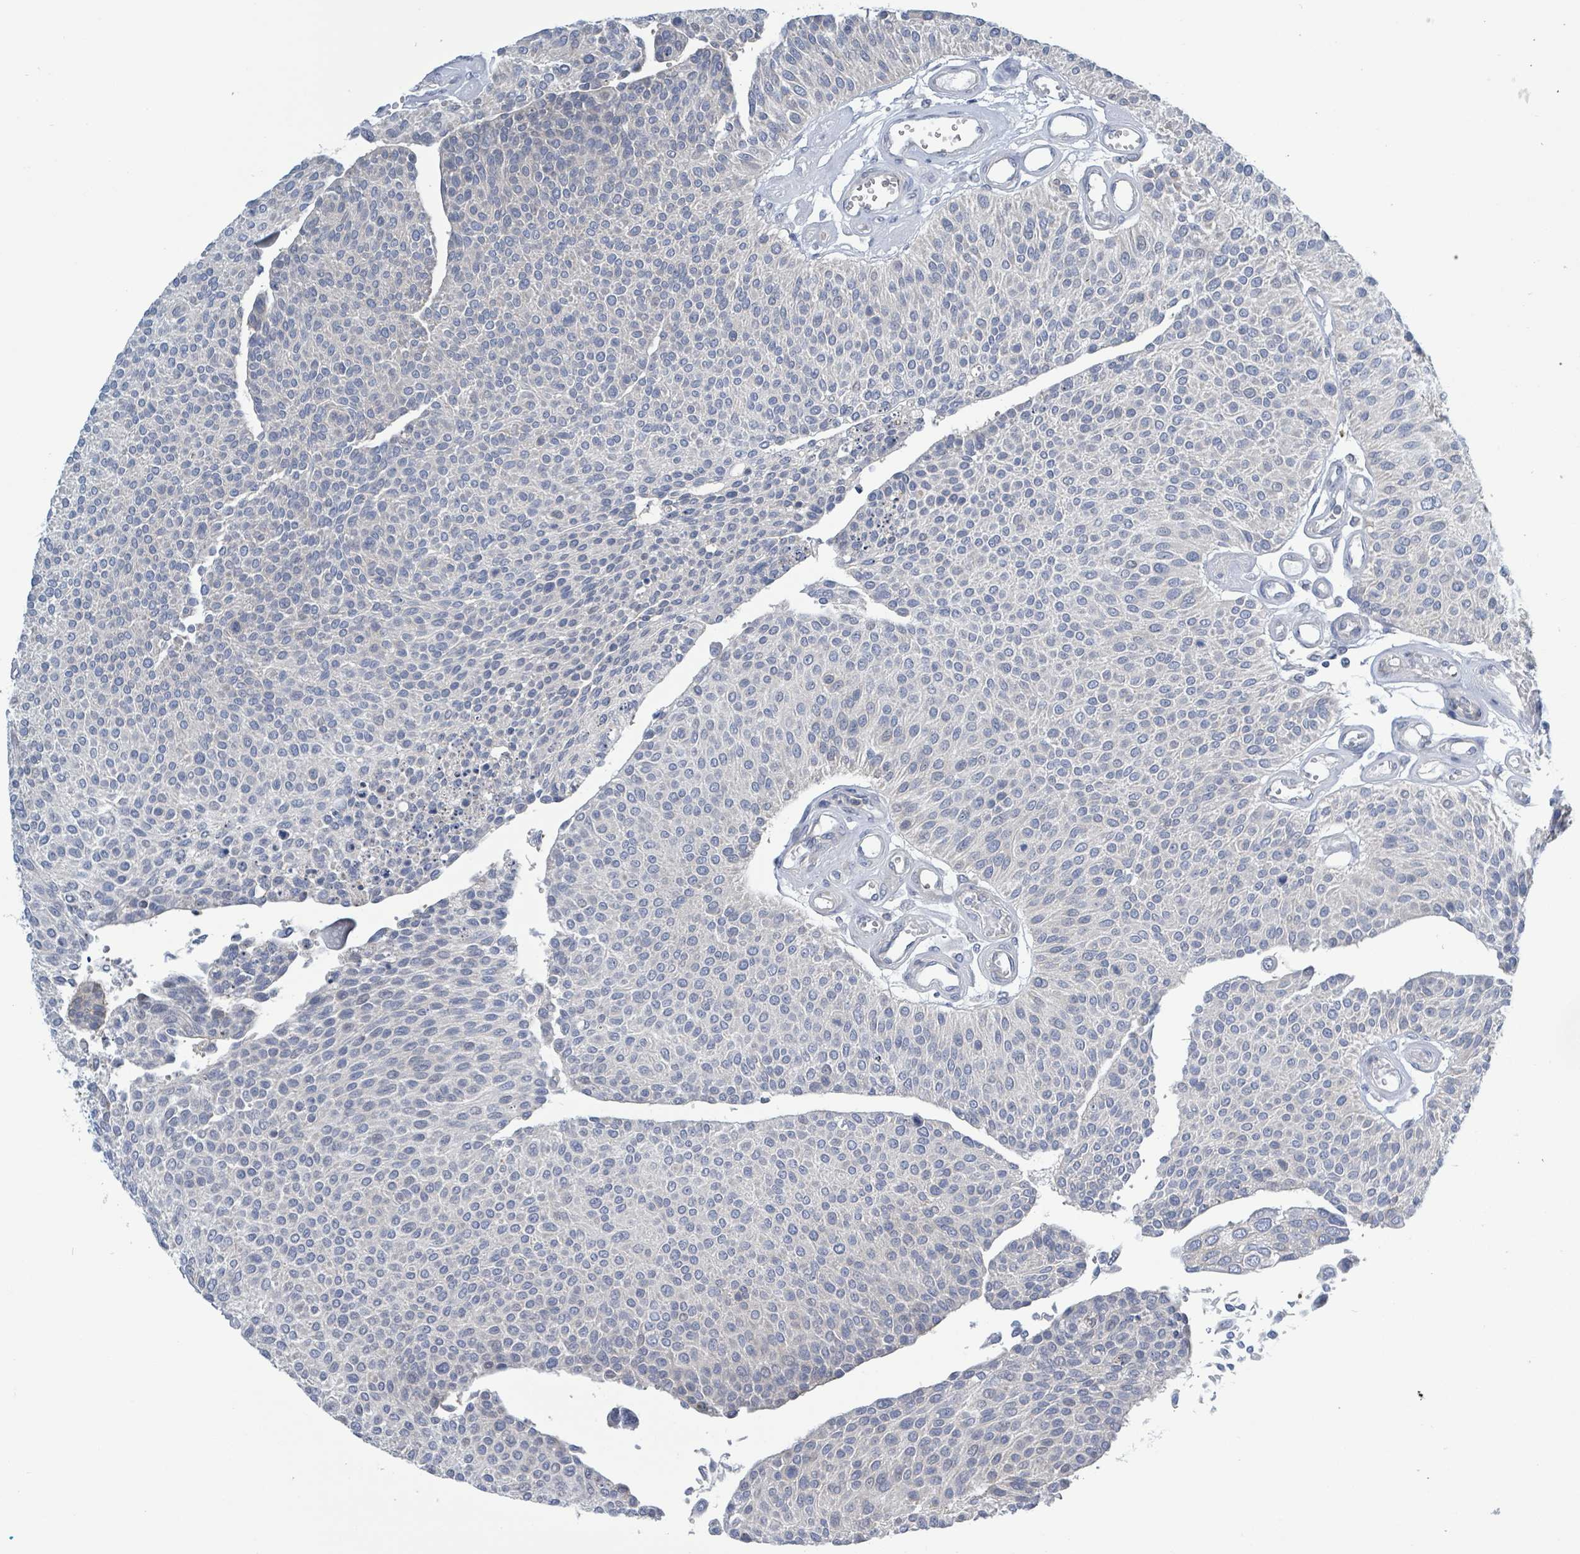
{"staining": {"intensity": "negative", "quantity": "none", "location": "none"}, "tissue": "urothelial cancer", "cell_type": "Tumor cells", "image_type": "cancer", "snomed": [{"axis": "morphology", "description": "Urothelial carcinoma, NOS"}, {"axis": "topography", "description": "Urinary bladder"}], "caption": "Tumor cells are negative for protein expression in human urothelial cancer. The staining is performed using DAB (3,3'-diaminobenzidine) brown chromogen with nuclei counter-stained in using hematoxylin.", "gene": "DGKZ", "patient": {"sex": "male", "age": 55}}